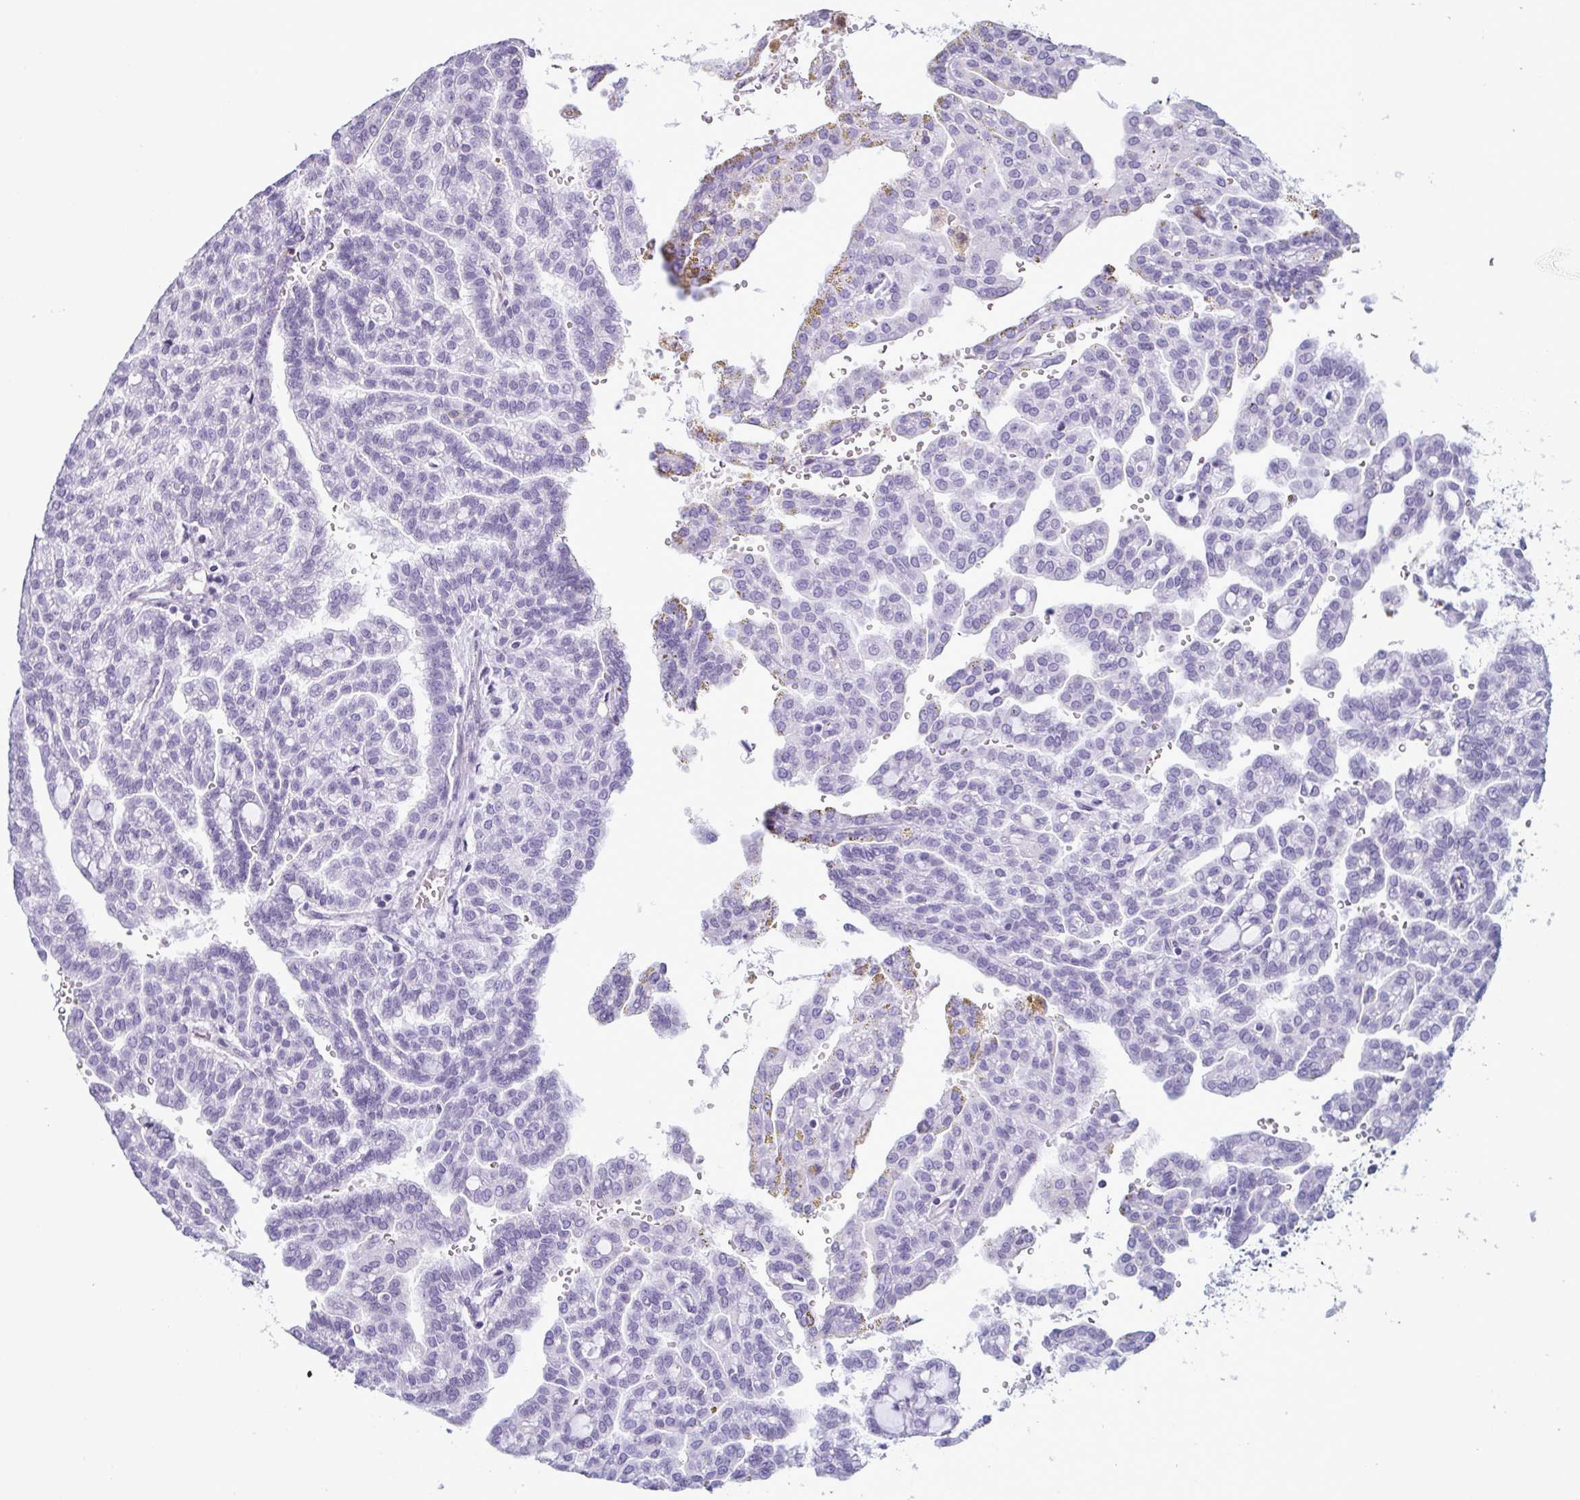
{"staining": {"intensity": "negative", "quantity": "none", "location": "none"}, "tissue": "renal cancer", "cell_type": "Tumor cells", "image_type": "cancer", "snomed": [{"axis": "morphology", "description": "Adenocarcinoma, NOS"}, {"axis": "topography", "description": "Kidney"}], "caption": "Tumor cells show no significant staining in renal cancer. (Immunohistochemistry (ihc), brightfield microscopy, high magnification).", "gene": "CDA", "patient": {"sex": "male", "age": 63}}